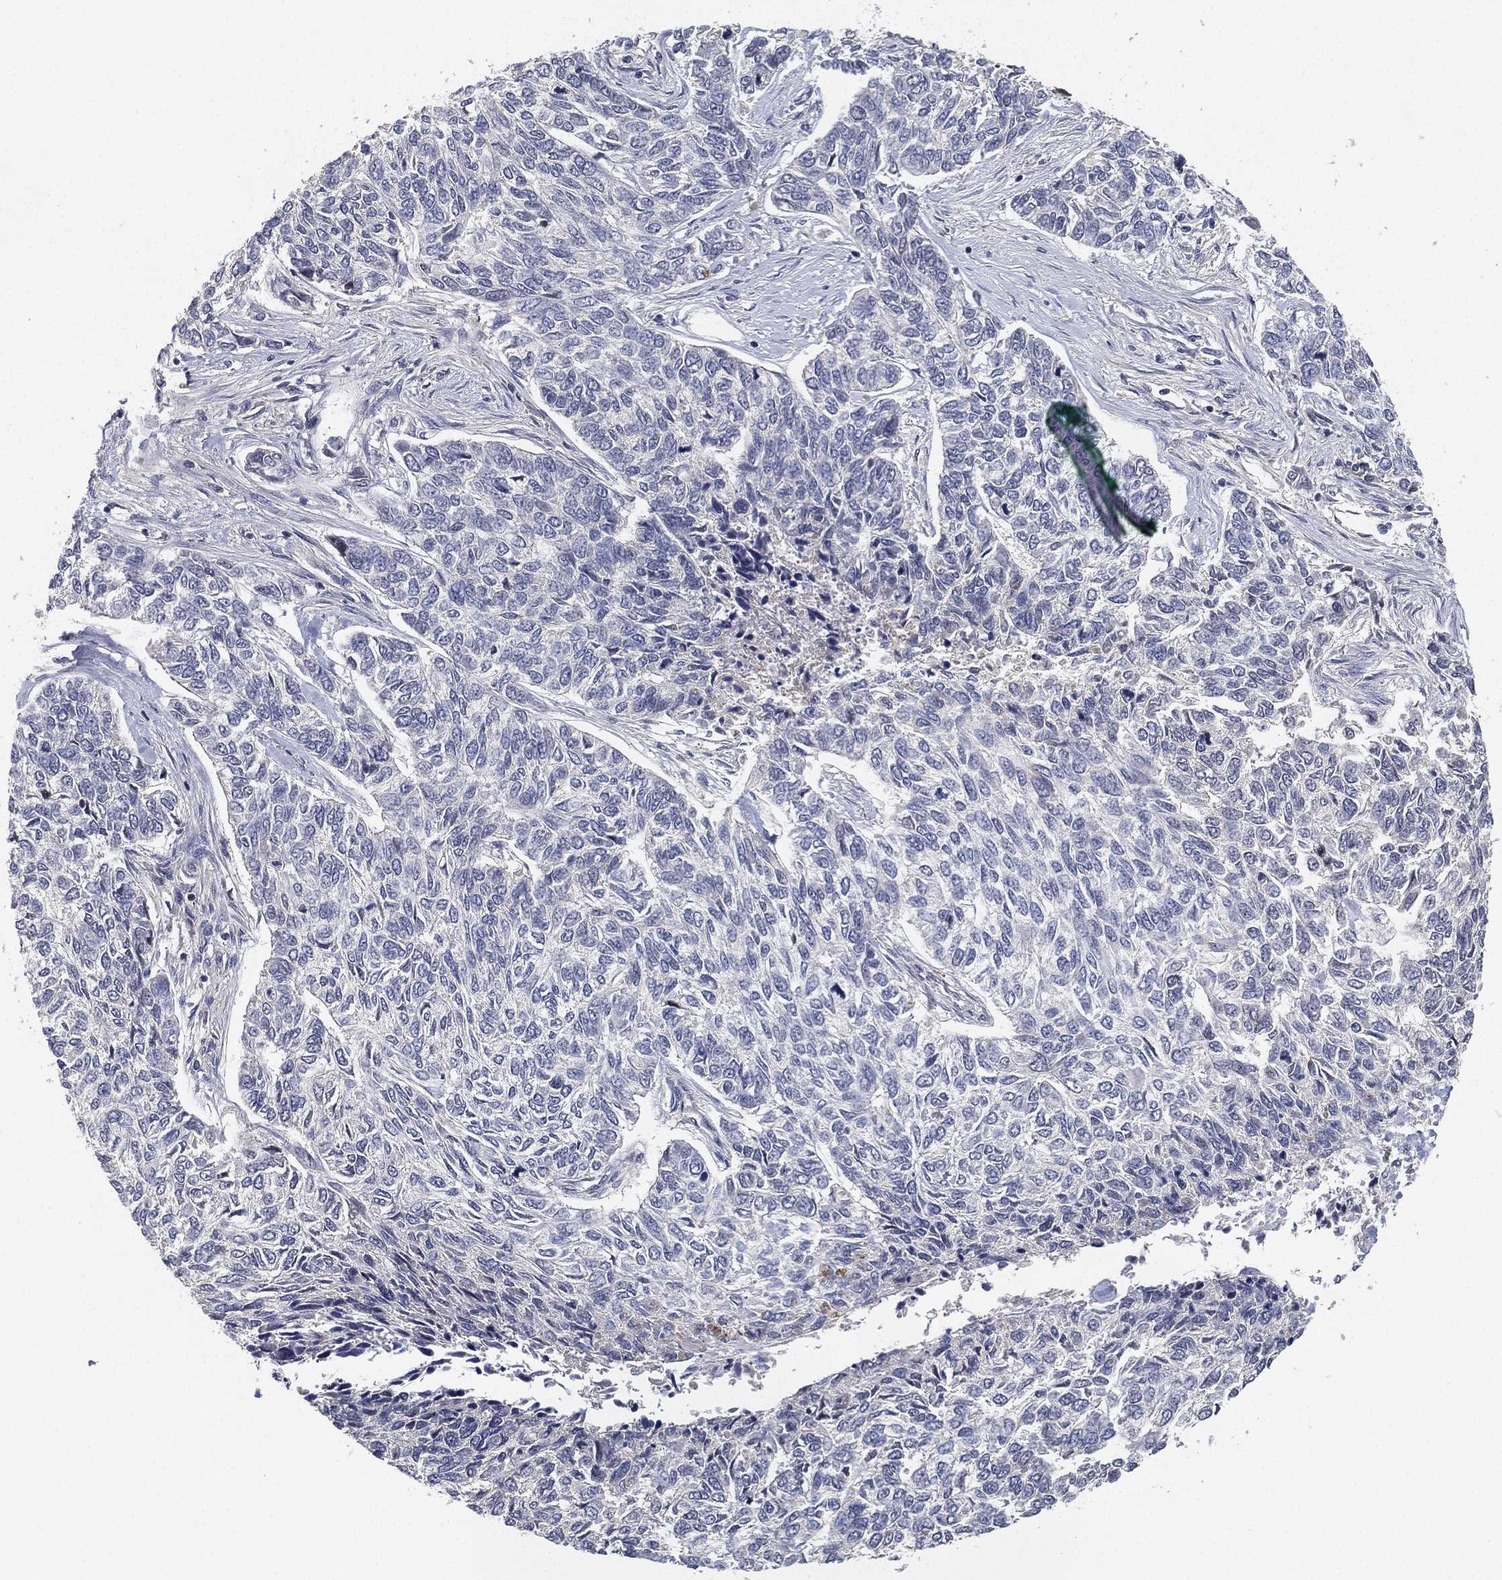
{"staining": {"intensity": "negative", "quantity": "none", "location": "none"}, "tissue": "skin cancer", "cell_type": "Tumor cells", "image_type": "cancer", "snomed": [{"axis": "morphology", "description": "Basal cell carcinoma"}, {"axis": "topography", "description": "Skin"}], "caption": "Immunohistochemical staining of skin basal cell carcinoma shows no significant staining in tumor cells.", "gene": "CFAP251", "patient": {"sex": "female", "age": 65}}